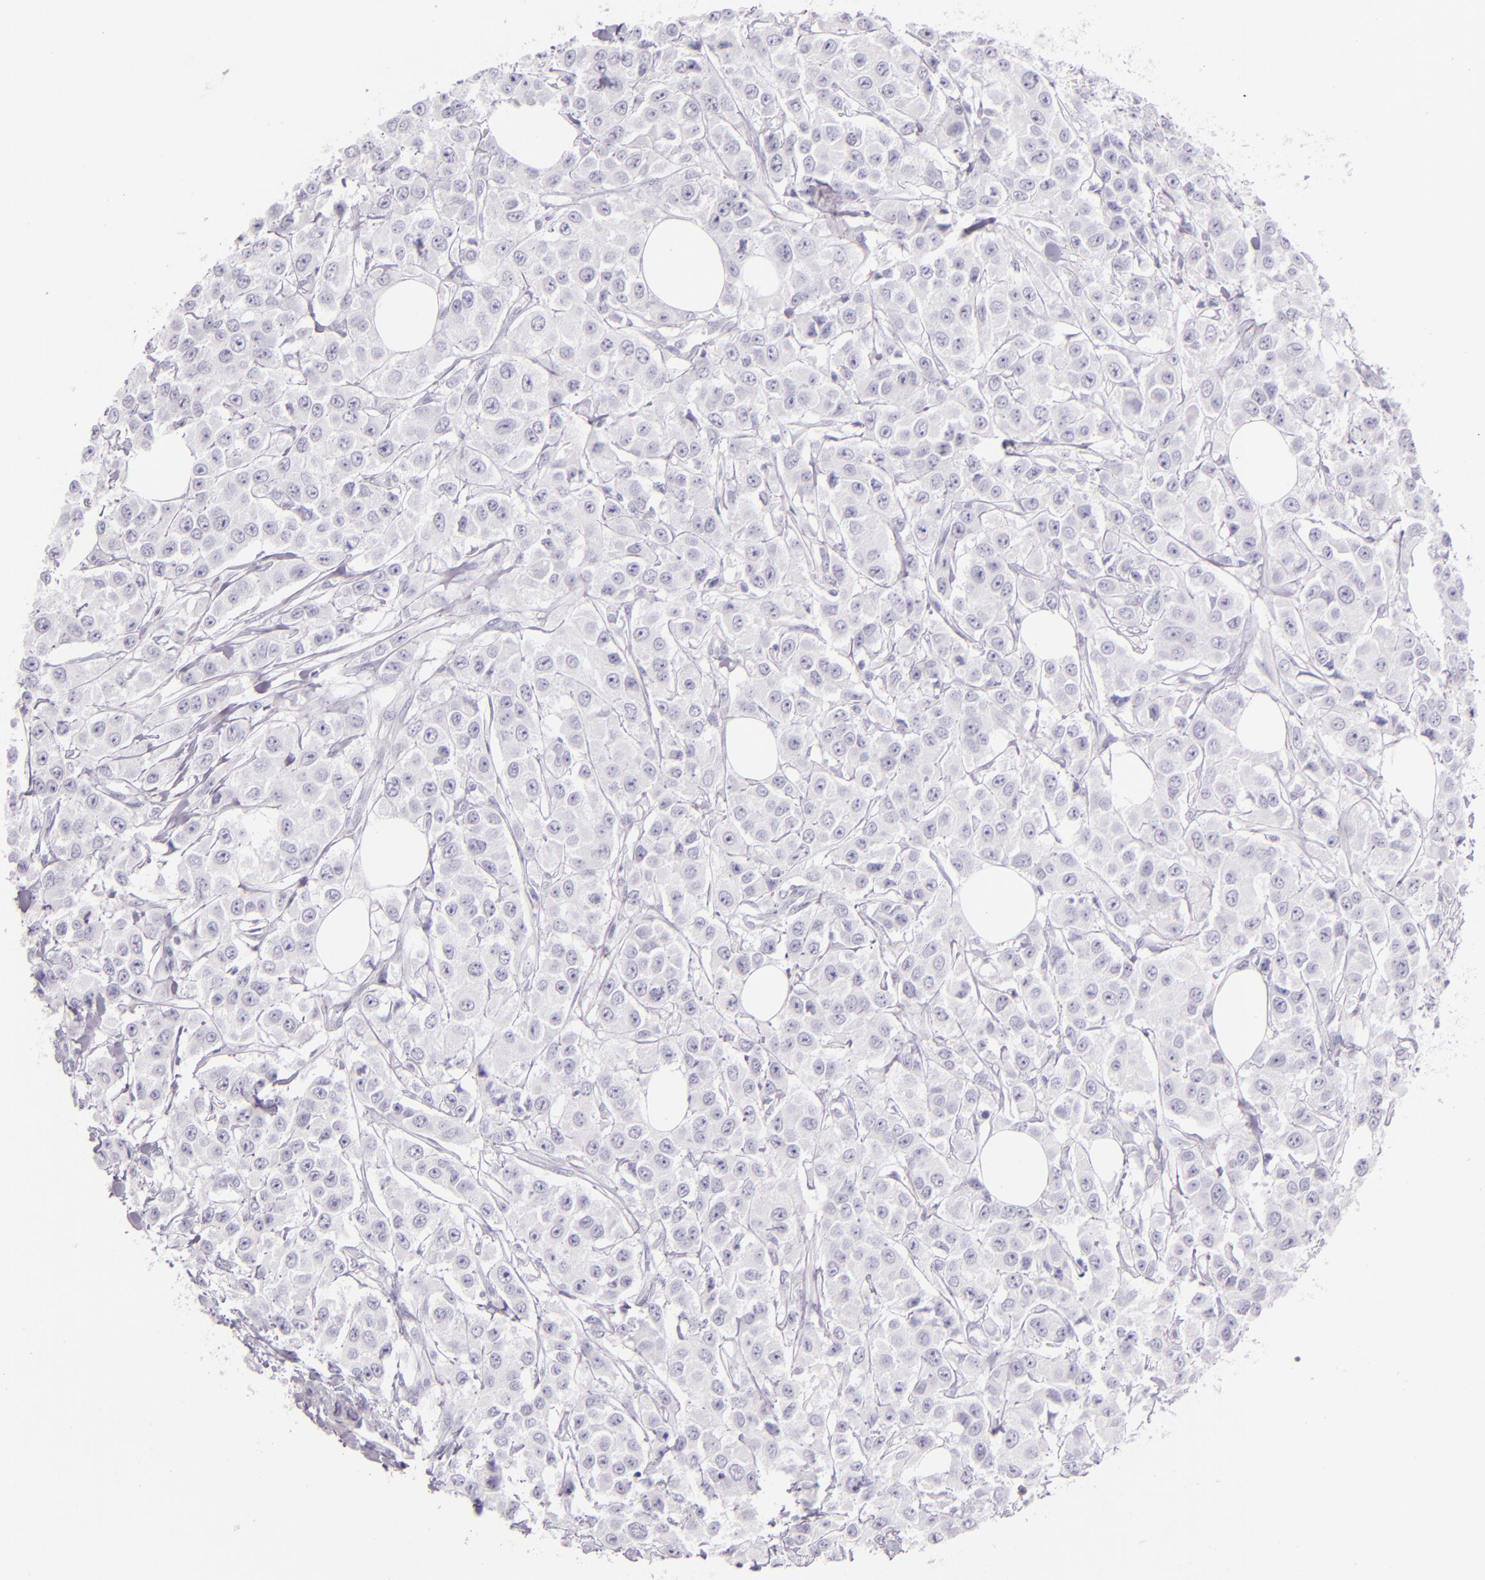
{"staining": {"intensity": "negative", "quantity": "none", "location": "none"}, "tissue": "breast cancer", "cell_type": "Tumor cells", "image_type": "cancer", "snomed": [{"axis": "morphology", "description": "Duct carcinoma"}, {"axis": "topography", "description": "Breast"}], "caption": "Immunohistochemical staining of human breast infiltrating ductal carcinoma exhibits no significant positivity in tumor cells.", "gene": "SELP", "patient": {"sex": "female", "age": 58}}